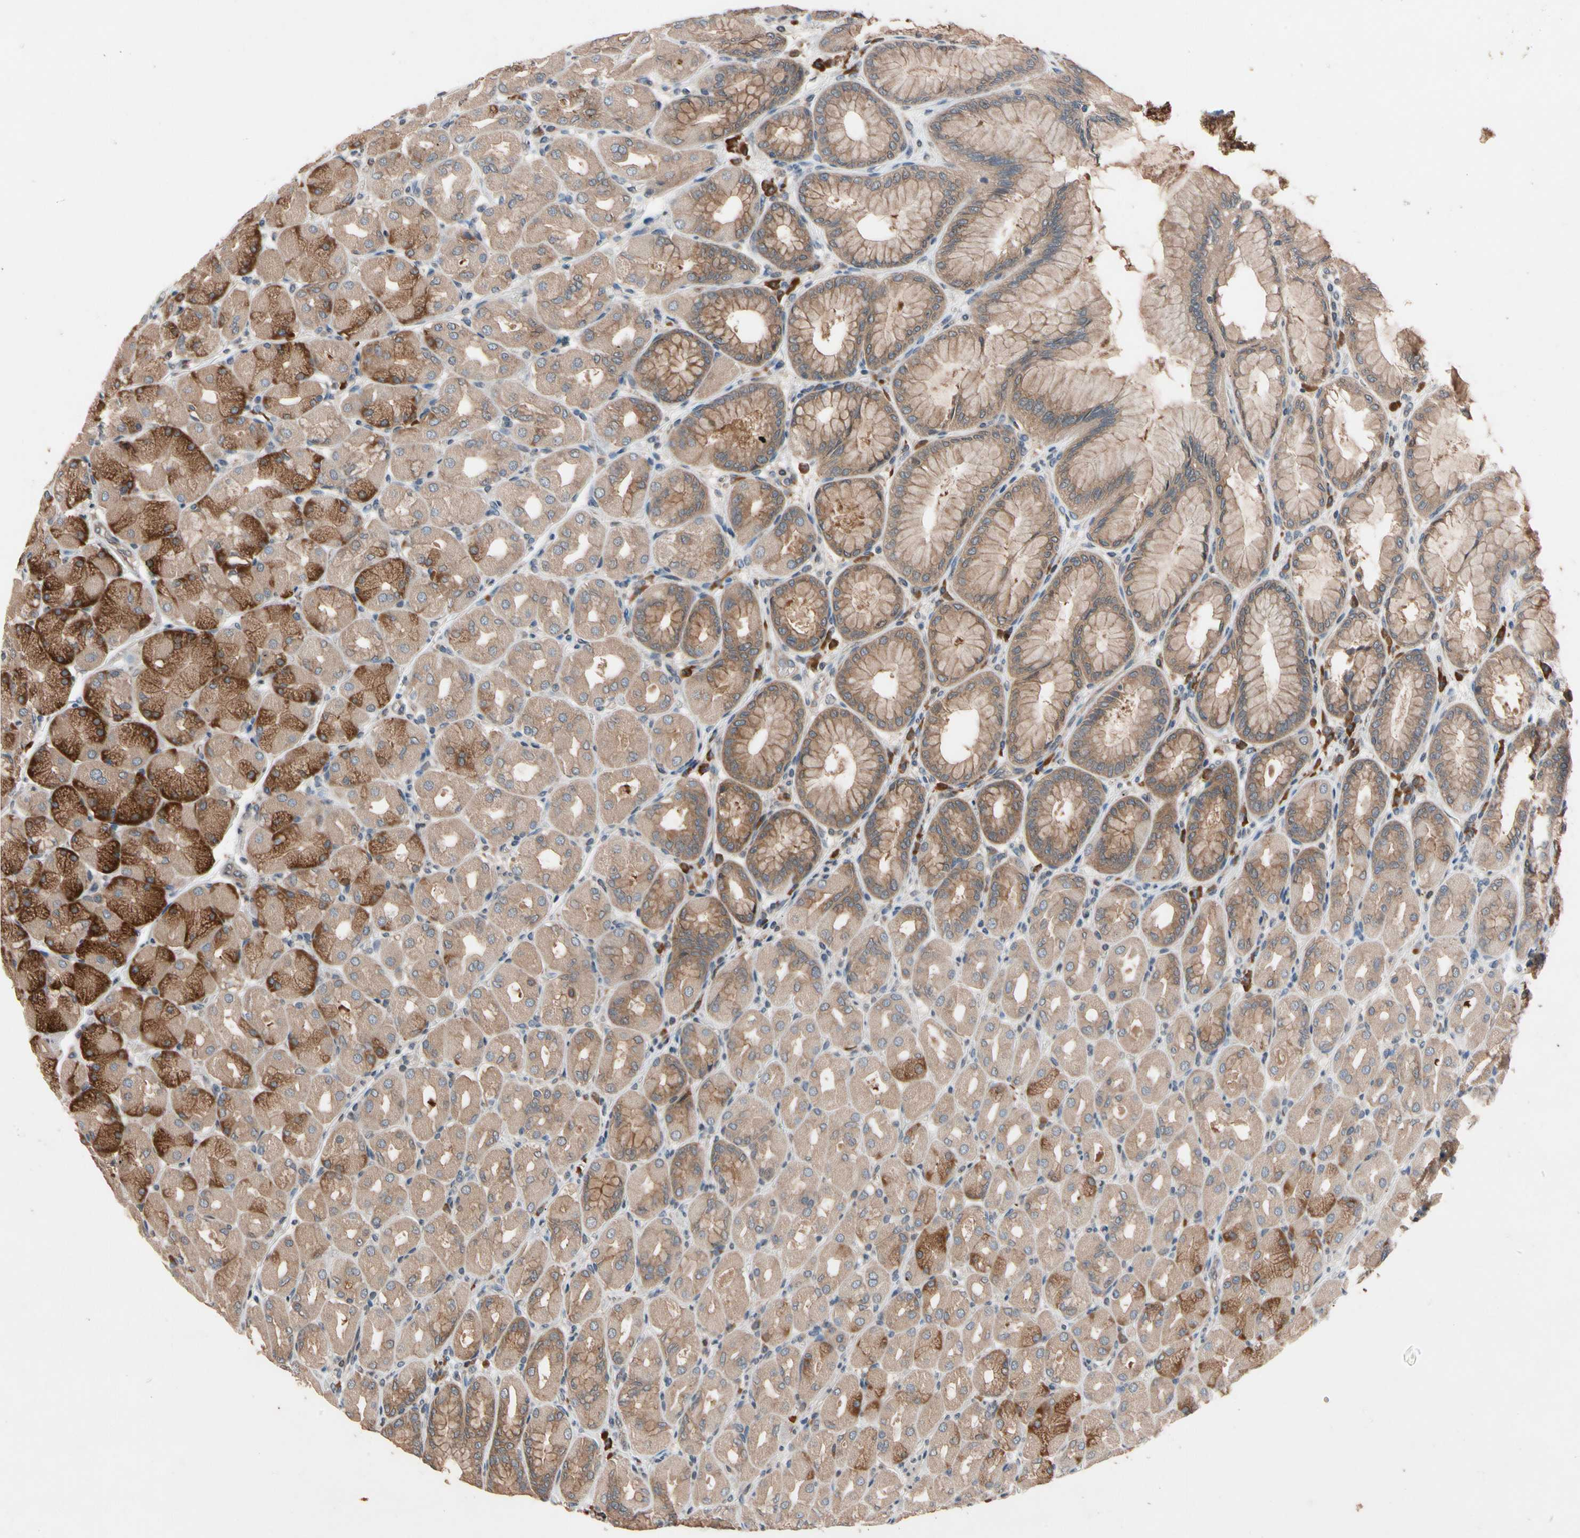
{"staining": {"intensity": "moderate", "quantity": ">75%", "location": "cytoplasmic/membranous"}, "tissue": "stomach", "cell_type": "Glandular cells", "image_type": "normal", "snomed": [{"axis": "morphology", "description": "Normal tissue, NOS"}, {"axis": "topography", "description": "Stomach, upper"}], "caption": "IHC micrograph of benign stomach: stomach stained using IHC shows medium levels of moderate protein expression localized specifically in the cytoplasmic/membranous of glandular cells, appearing as a cytoplasmic/membranous brown color.", "gene": "PRDX4", "patient": {"sex": "female", "age": 56}}